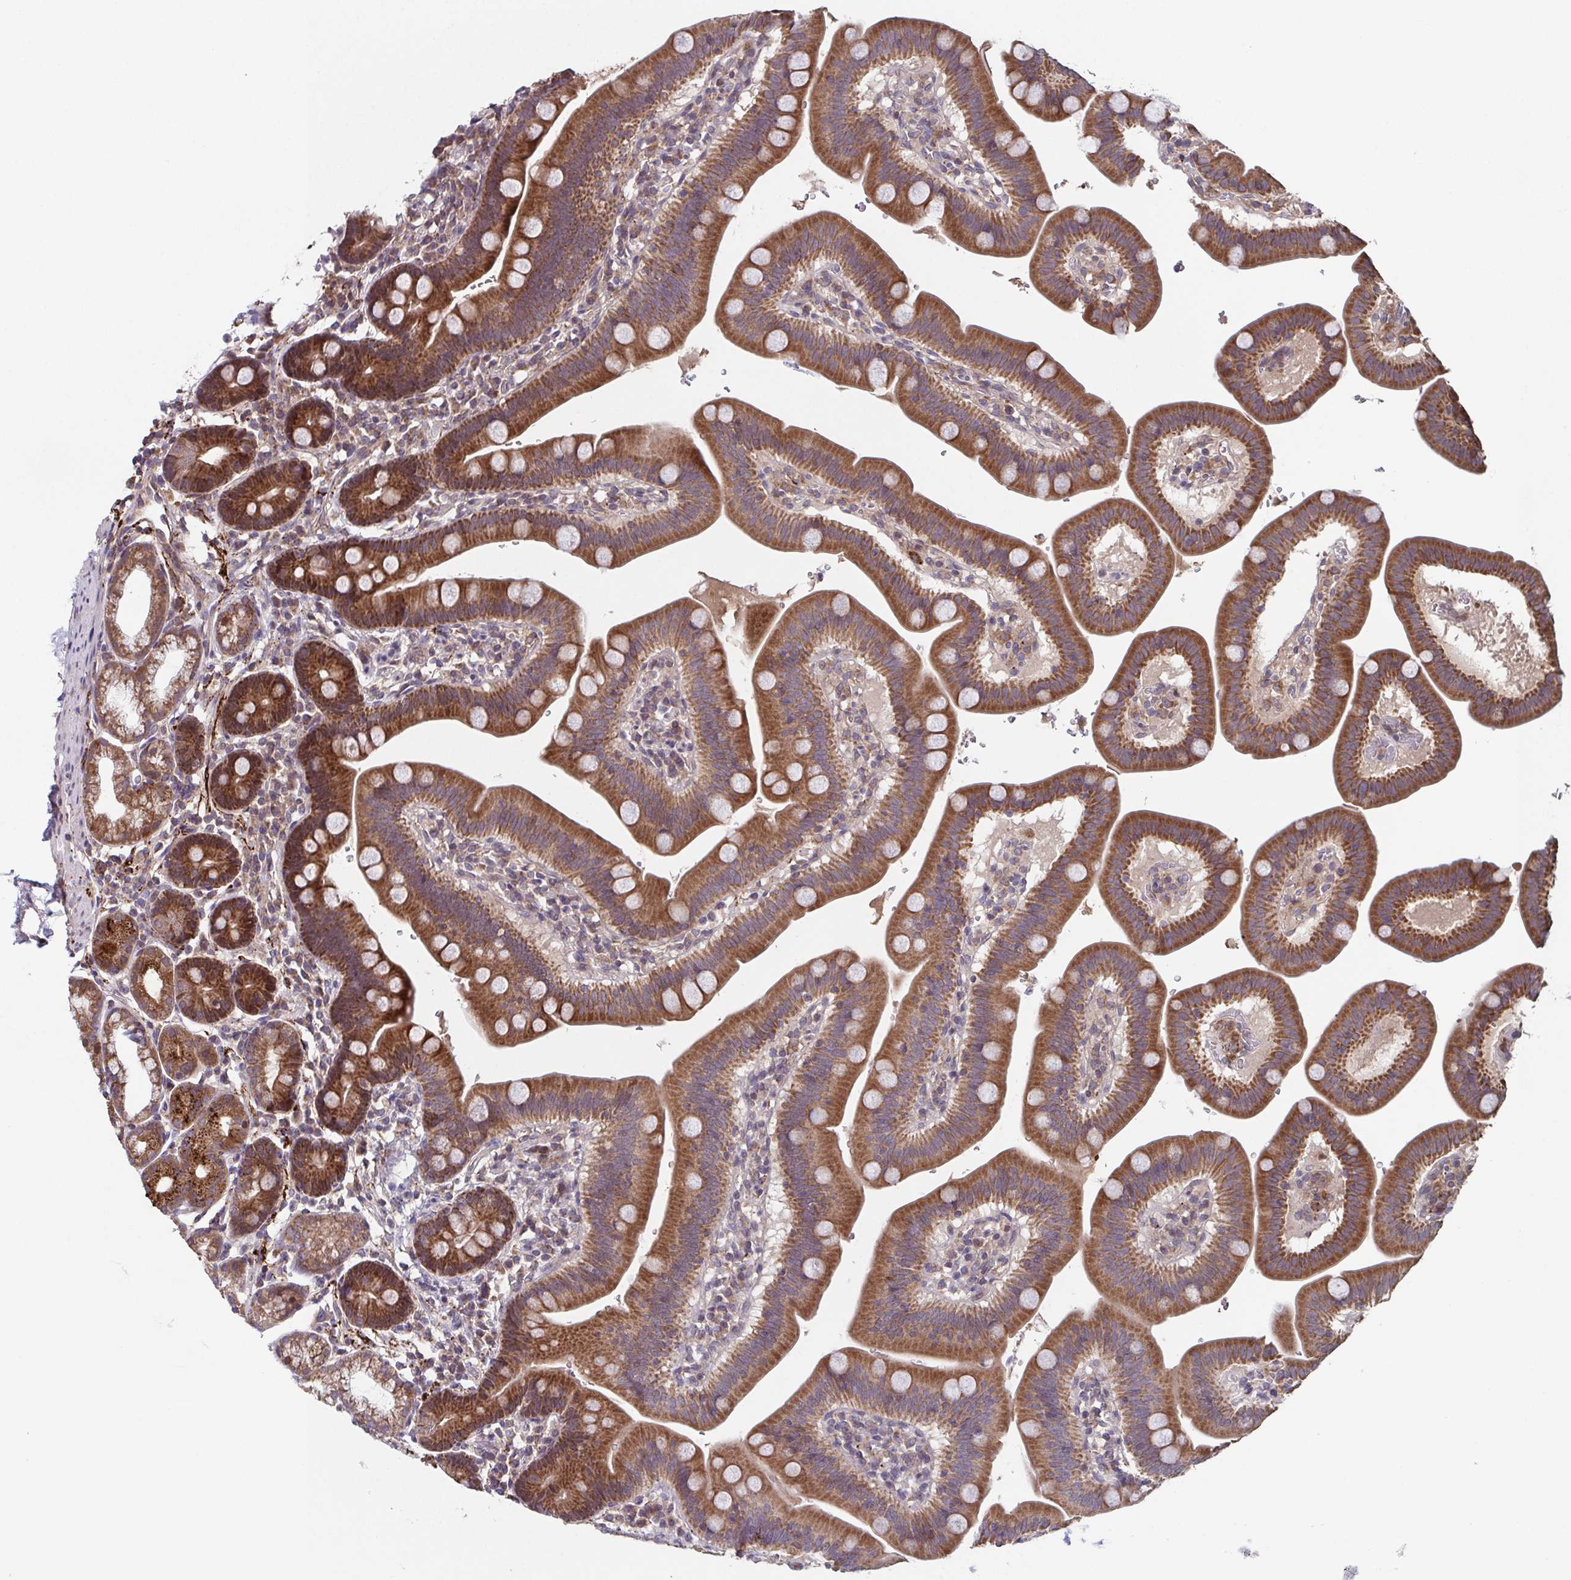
{"staining": {"intensity": "strong", "quantity": ">75%", "location": "cytoplasmic/membranous"}, "tissue": "duodenum", "cell_type": "Glandular cells", "image_type": "normal", "snomed": [{"axis": "morphology", "description": "Normal tissue, NOS"}, {"axis": "topography", "description": "Pancreas"}, {"axis": "topography", "description": "Duodenum"}], "caption": "Strong cytoplasmic/membranous protein positivity is present in approximately >75% of glandular cells in duodenum.", "gene": "TTC19", "patient": {"sex": "male", "age": 59}}